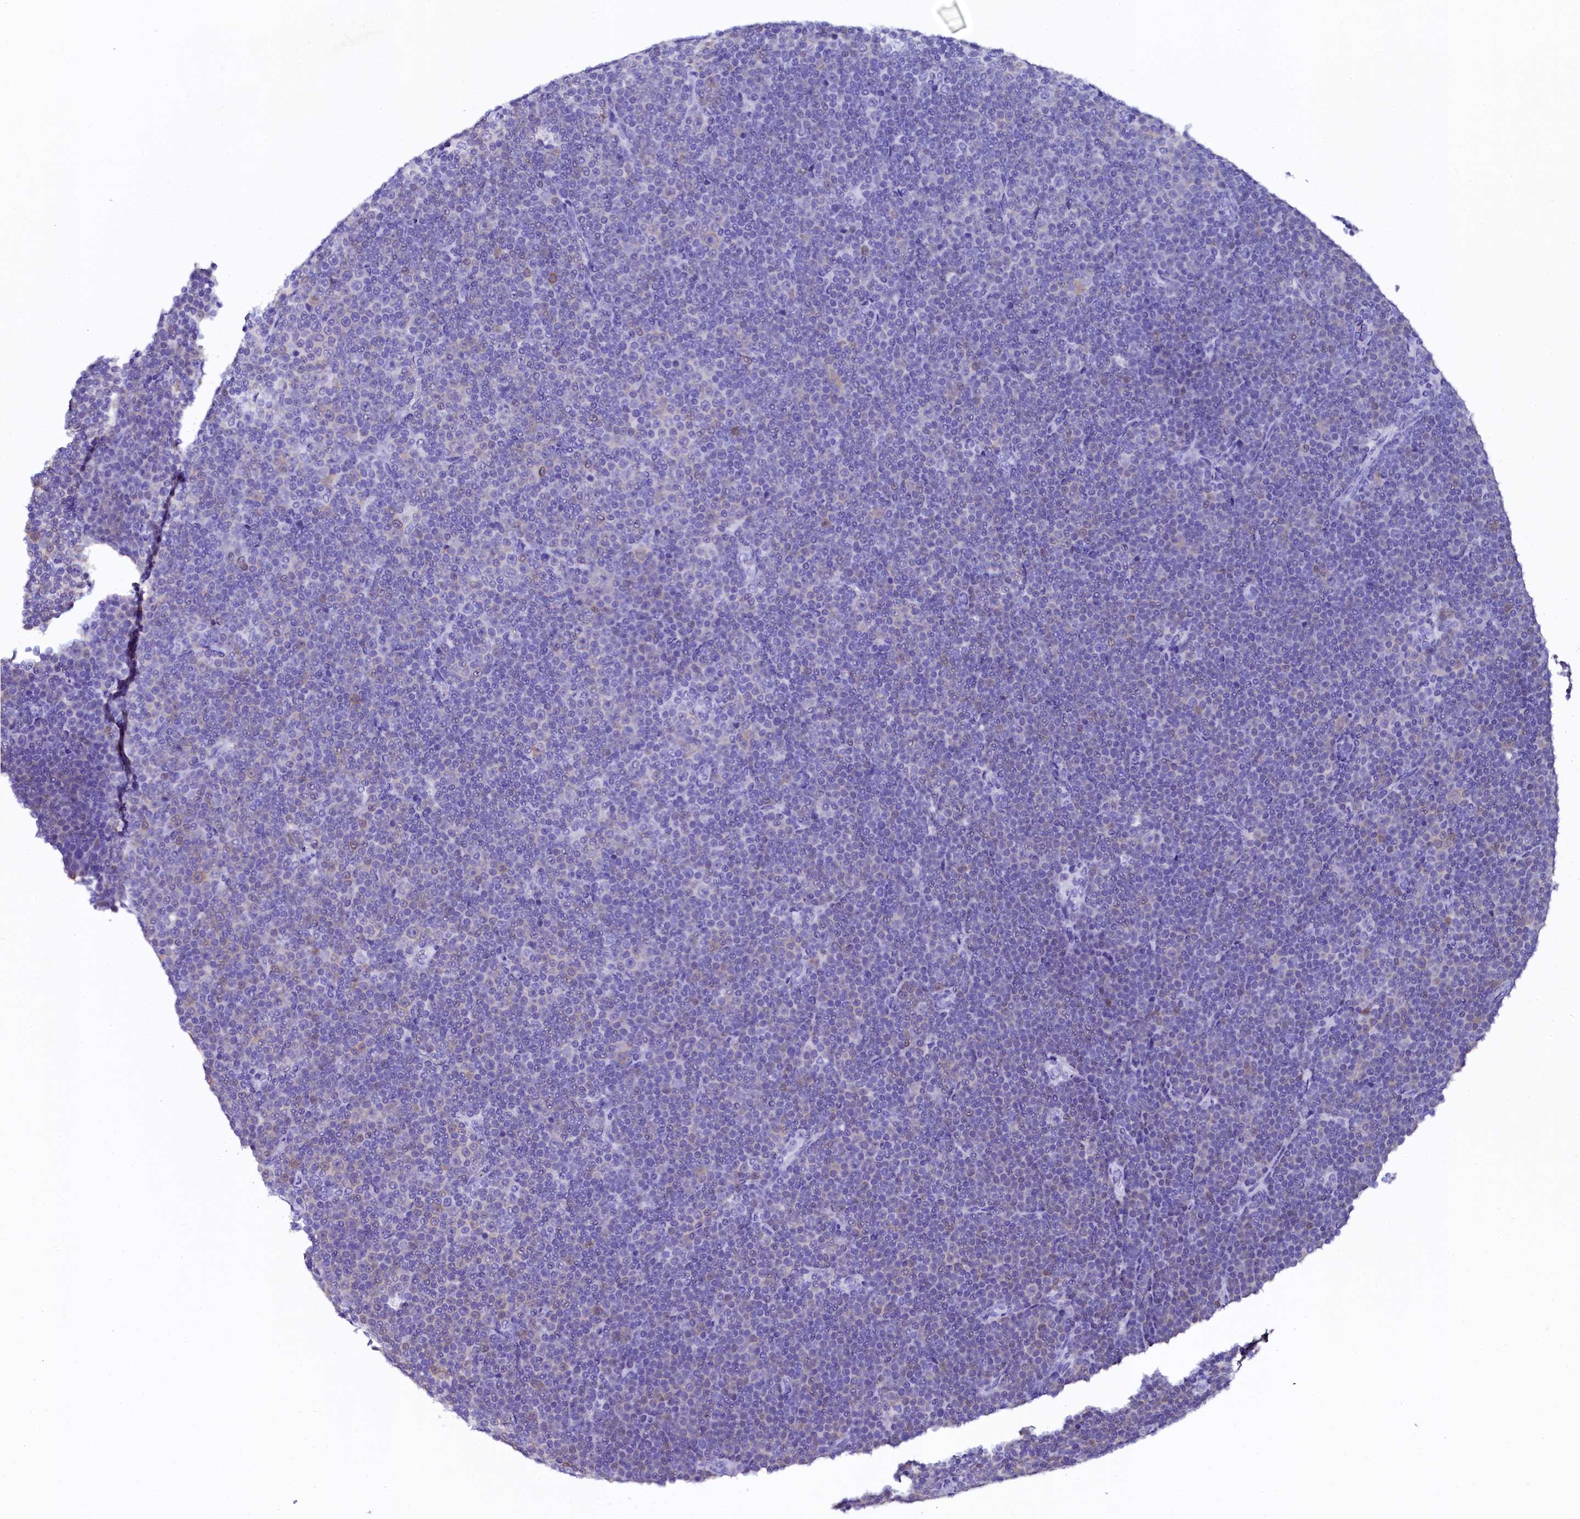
{"staining": {"intensity": "negative", "quantity": "none", "location": "none"}, "tissue": "lymphoma", "cell_type": "Tumor cells", "image_type": "cancer", "snomed": [{"axis": "morphology", "description": "Malignant lymphoma, non-Hodgkin's type, Low grade"}, {"axis": "topography", "description": "Lymph node"}], "caption": "IHC photomicrograph of neoplastic tissue: human malignant lymphoma, non-Hodgkin's type (low-grade) stained with DAB shows no significant protein staining in tumor cells. (DAB (3,3'-diaminobenzidine) immunohistochemistry with hematoxylin counter stain).", "gene": "SORD", "patient": {"sex": "female", "age": 67}}